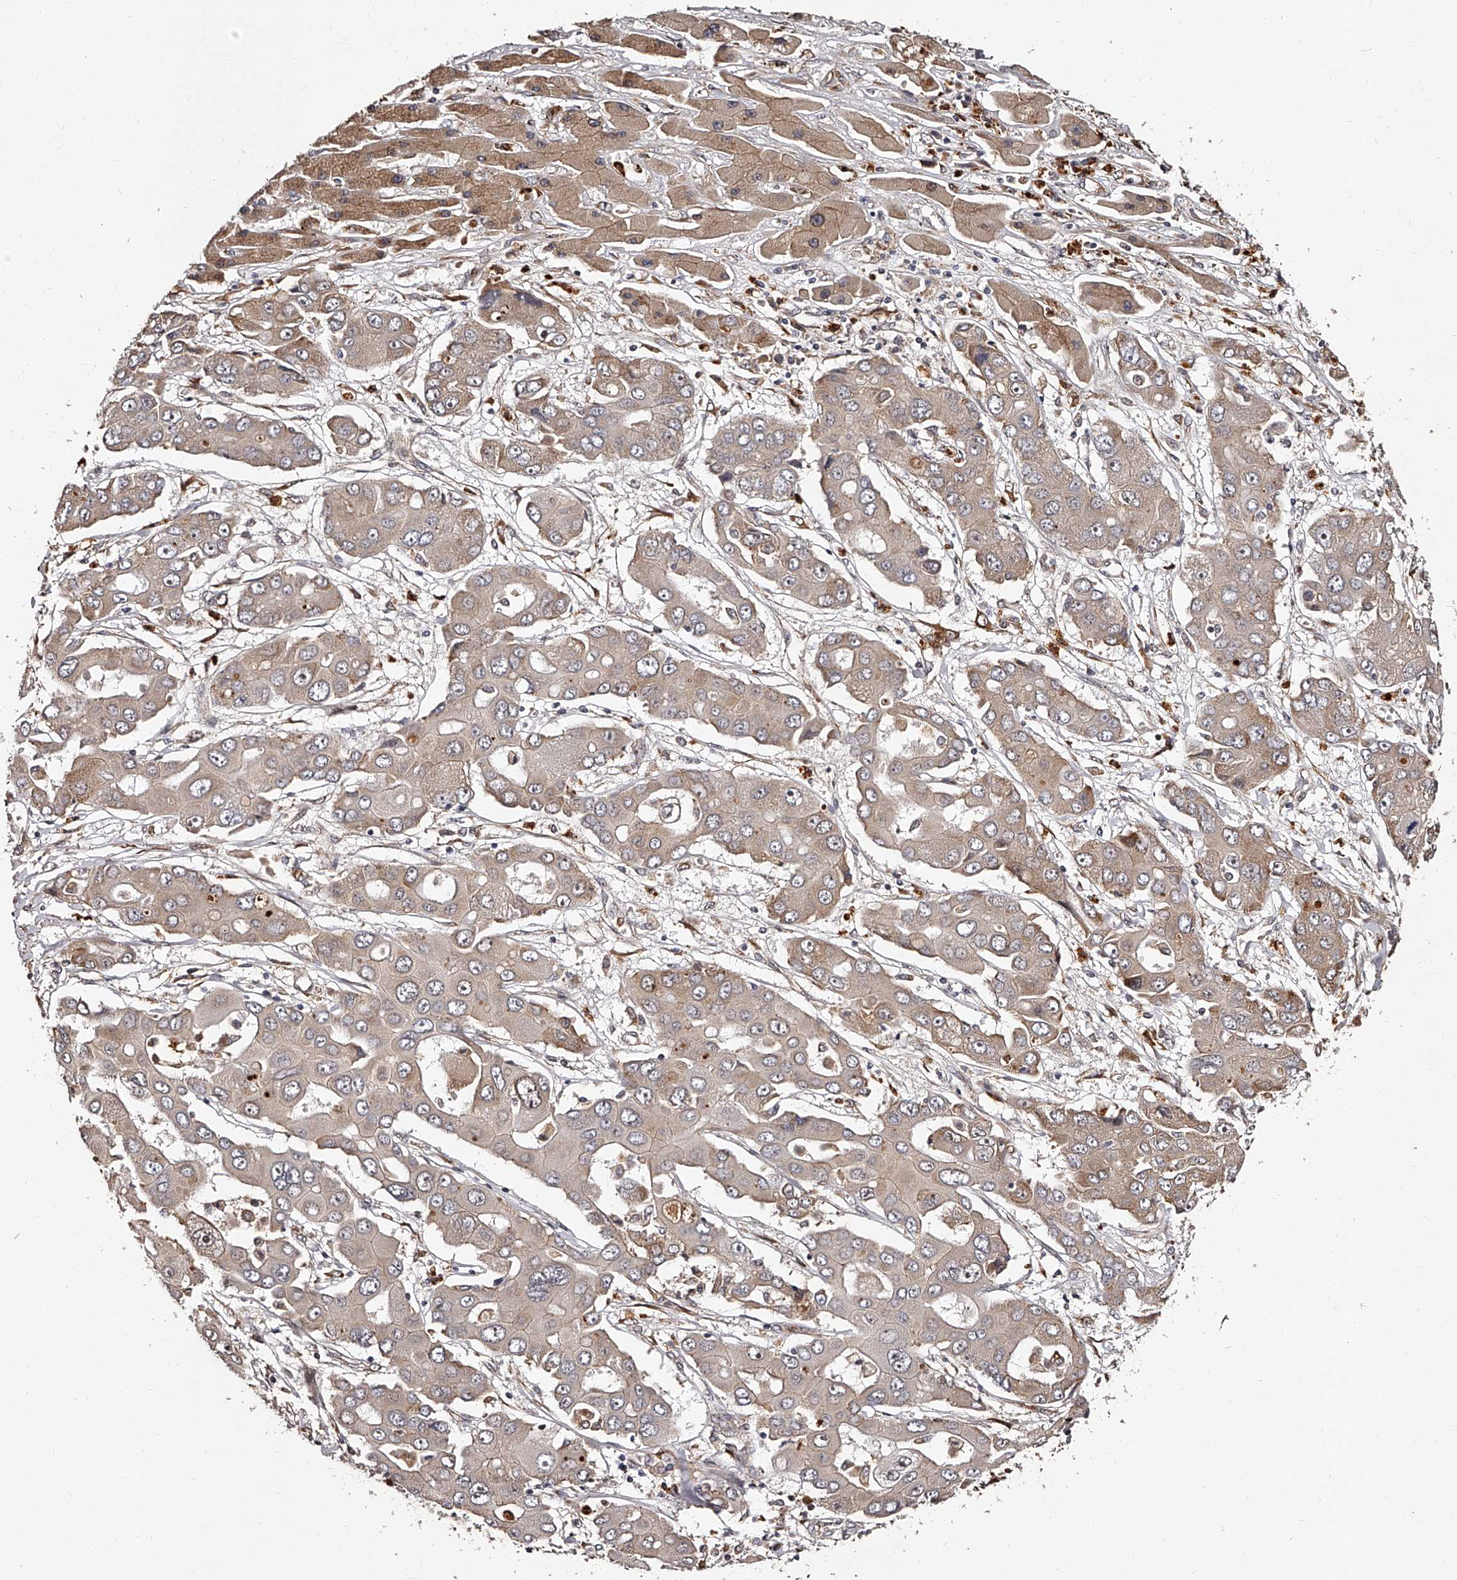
{"staining": {"intensity": "weak", "quantity": "<25%", "location": "cytoplasmic/membranous"}, "tissue": "liver cancer", "cell_type": "Tumor cells", "image_type": "cancer", "snomed": [{"axis": "morphology", "description": "Cholangiocarcinoma"}, {"axis": "topography", "description": "Liver"}], "caption": "High power microscopy micrograph of an immunohistochemistry (IHC) image of liver cancer (cholangiocarcinoma), revealing no significant staining in tumor cells.", "gene": "RSC1A1", "patient": {"sex": "male", "age": 67}}